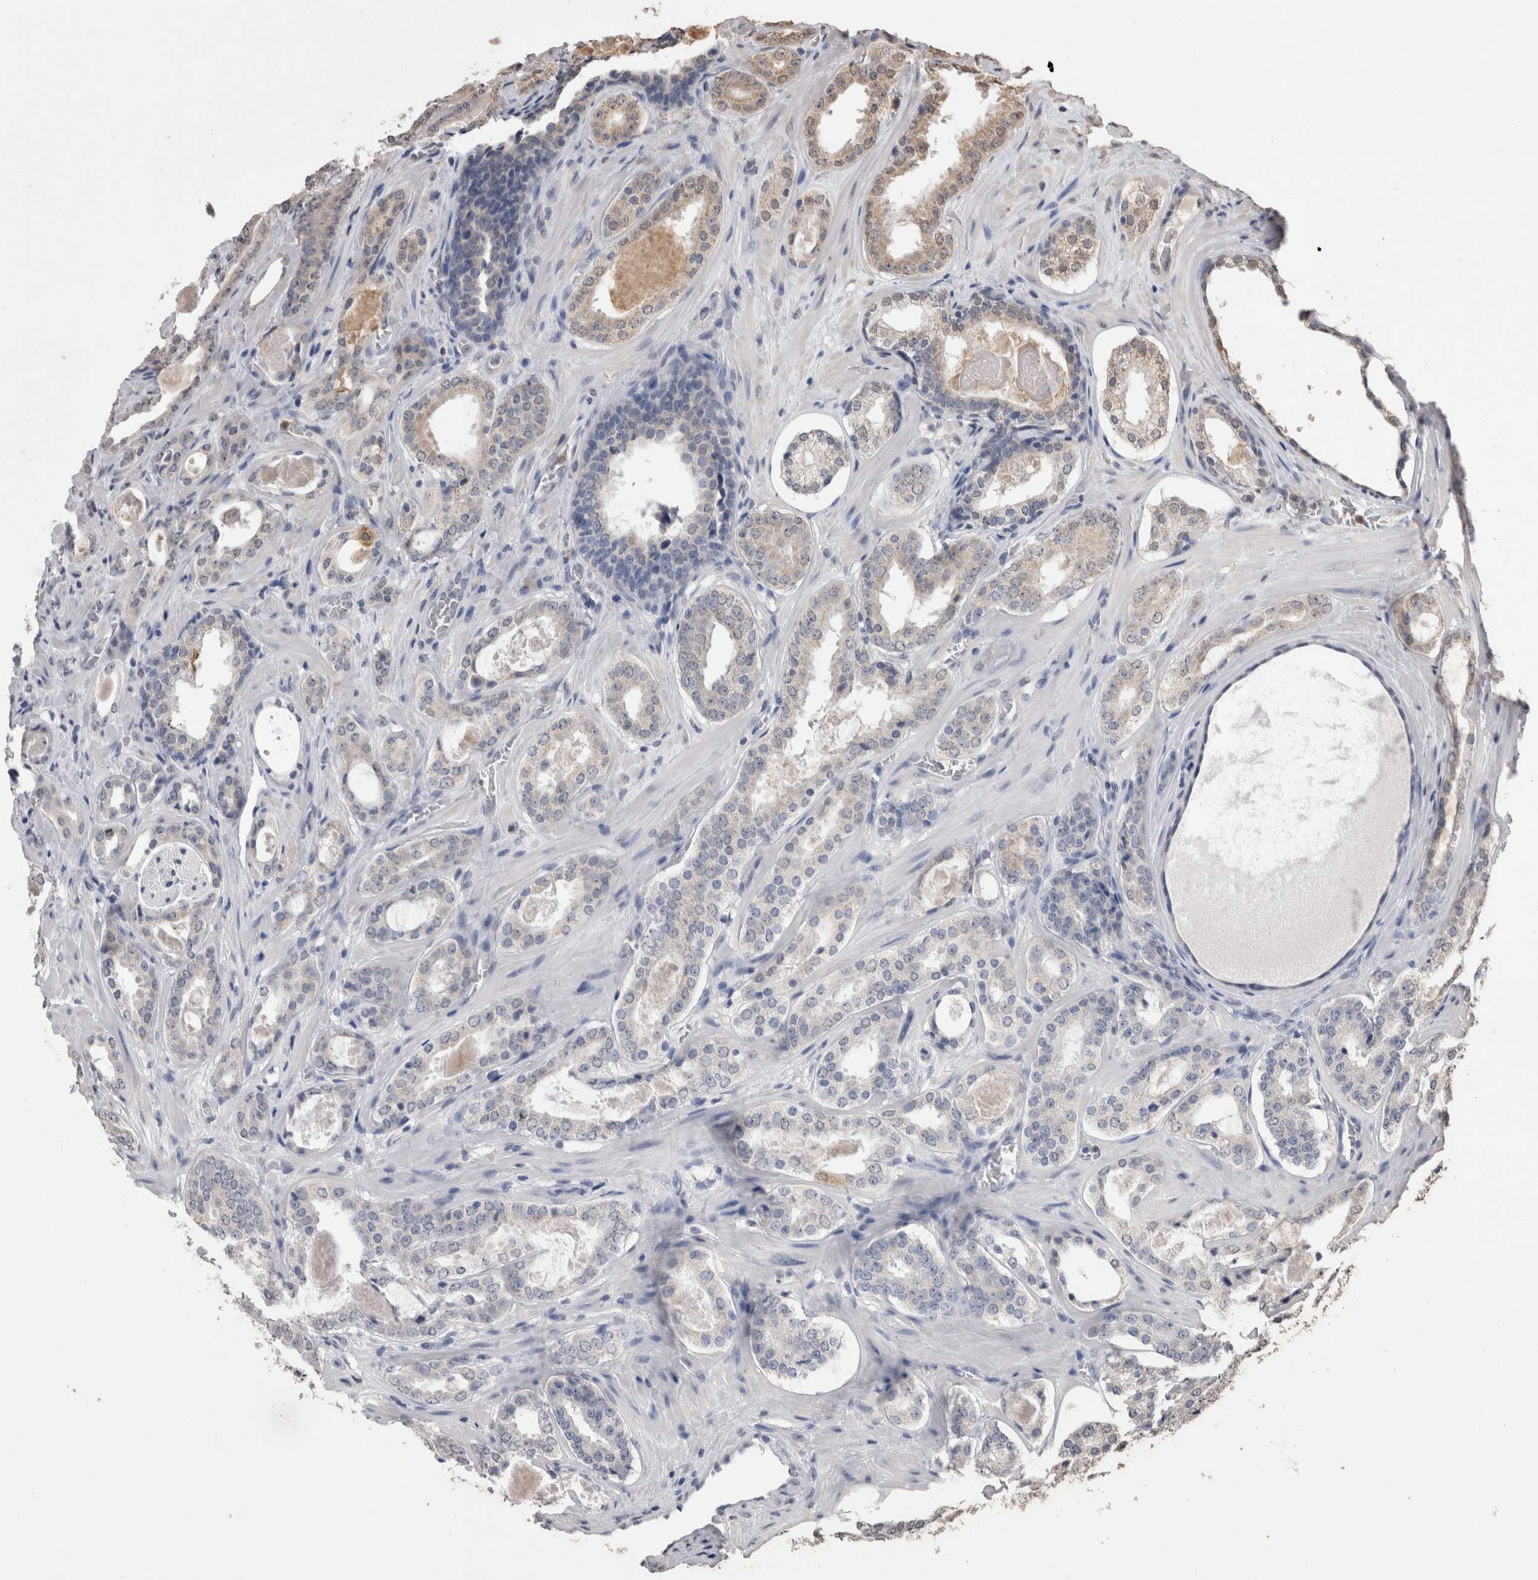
{"staining": {"intensity": "weak", "quantity": "<25%", "location": "cytoplasmic/membranous"}, "tissue": "prostate cancer", "cell_type": "Tumor cells", "image_type": "cancer", "snomed": [{"axis": "morphology", "description": "Adenocarcinoma, High grade"}, {"axis": "topography", "description": "Prostate"}], "caption": "Prostate cancer stained for a protein using IHC displays no positivity tumor cells.", "gene": "GRK5", "patient": {"sex": "male", "age": 60}}